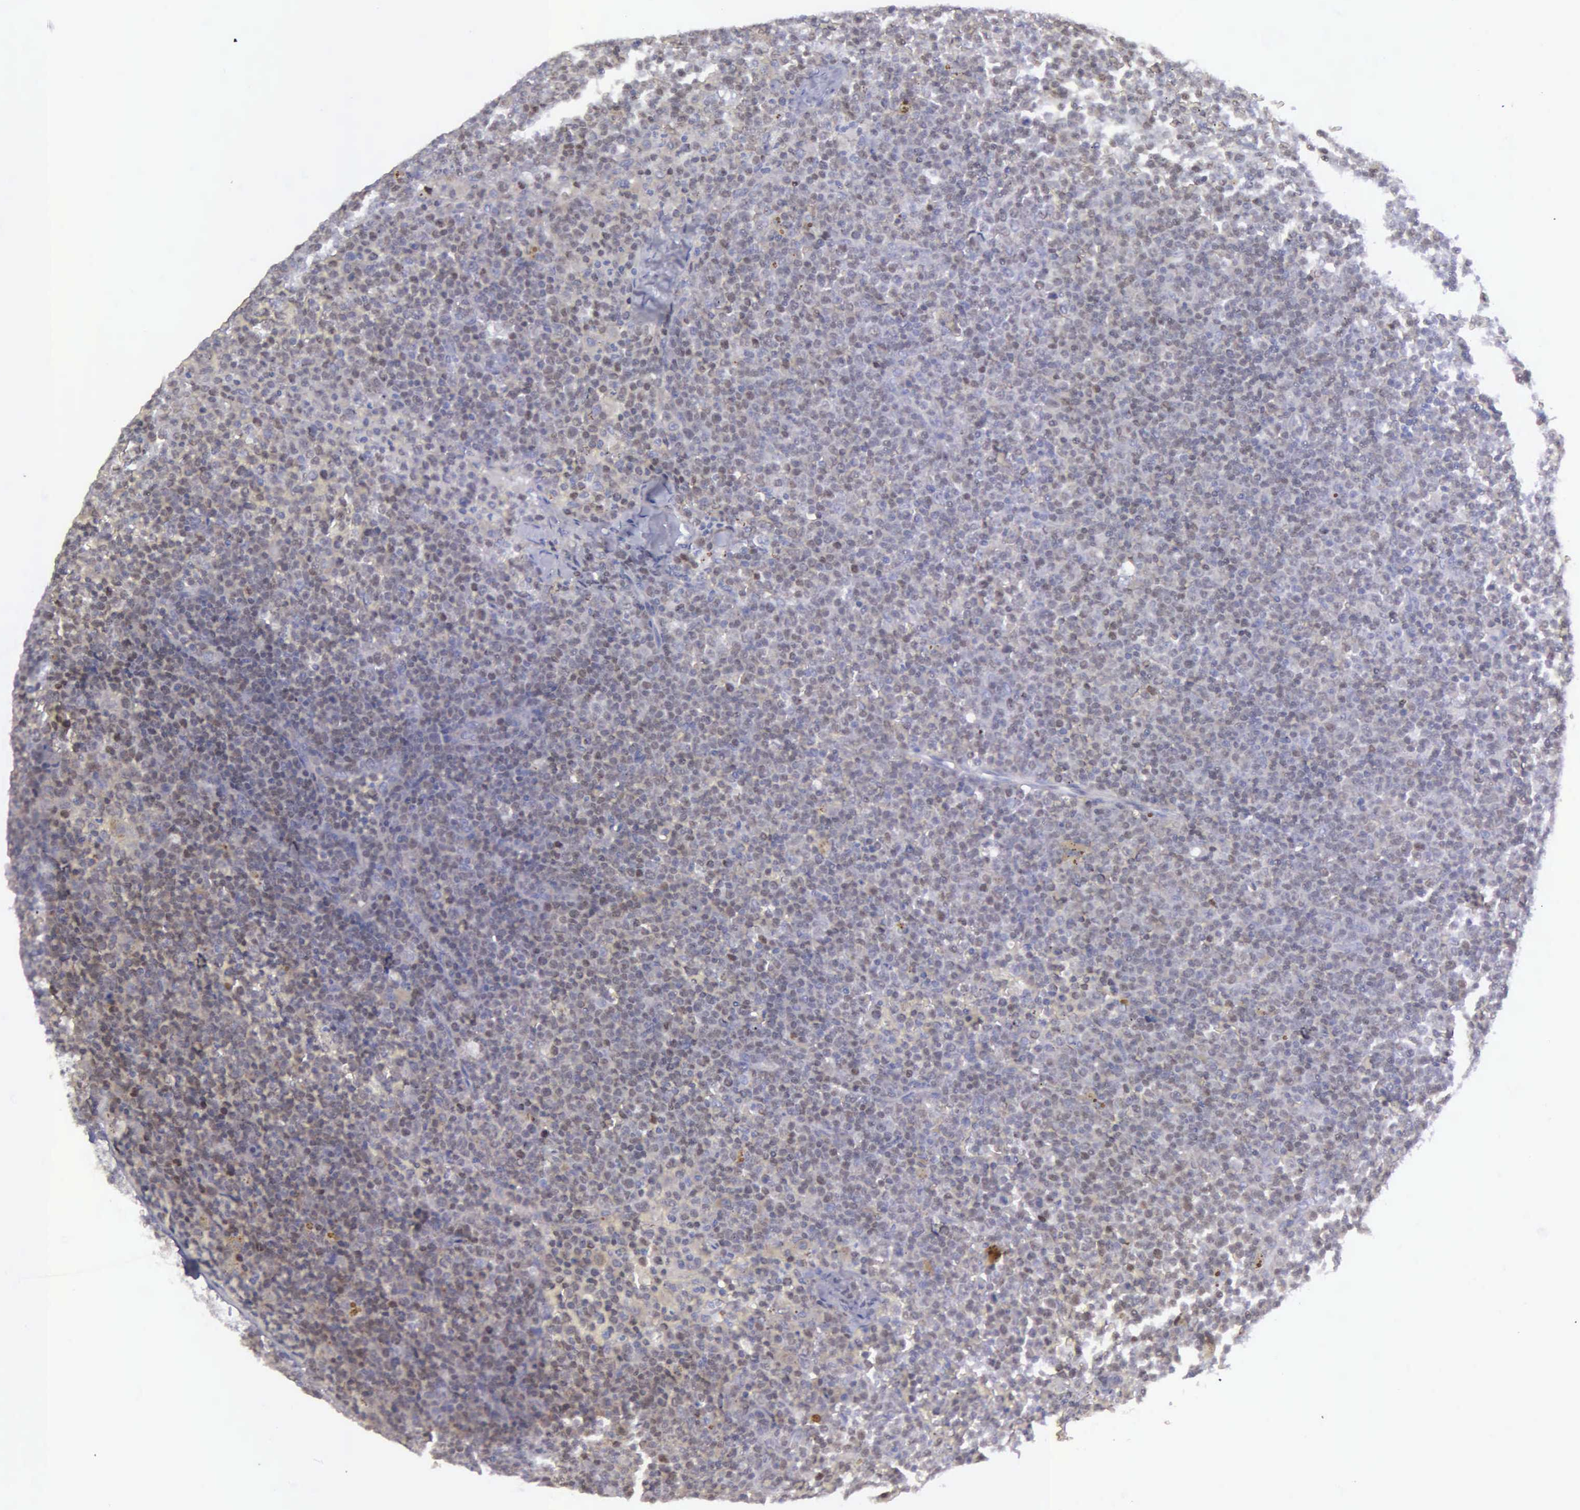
{"staining": {"intensity": "negative", "quantity": "none", "location": "none"}, "tissue": "lymphoma", "cell_type": "Tumor cells", "image_type": "cancer", "snomed": [{"axis": "morphology", "description": "Malignant lymphoma, non-Hodgkin's type, Low grade"}, {"axis": "topography", "description": "Lymph node"}], "caption": "A photomicrograph of lymphoma stained for a protein reveals no brown staining in tumor cells. Nuclei are stained in blue.", "gene": "MICAL3", "patient": {"sex": "male", "age": 50}}